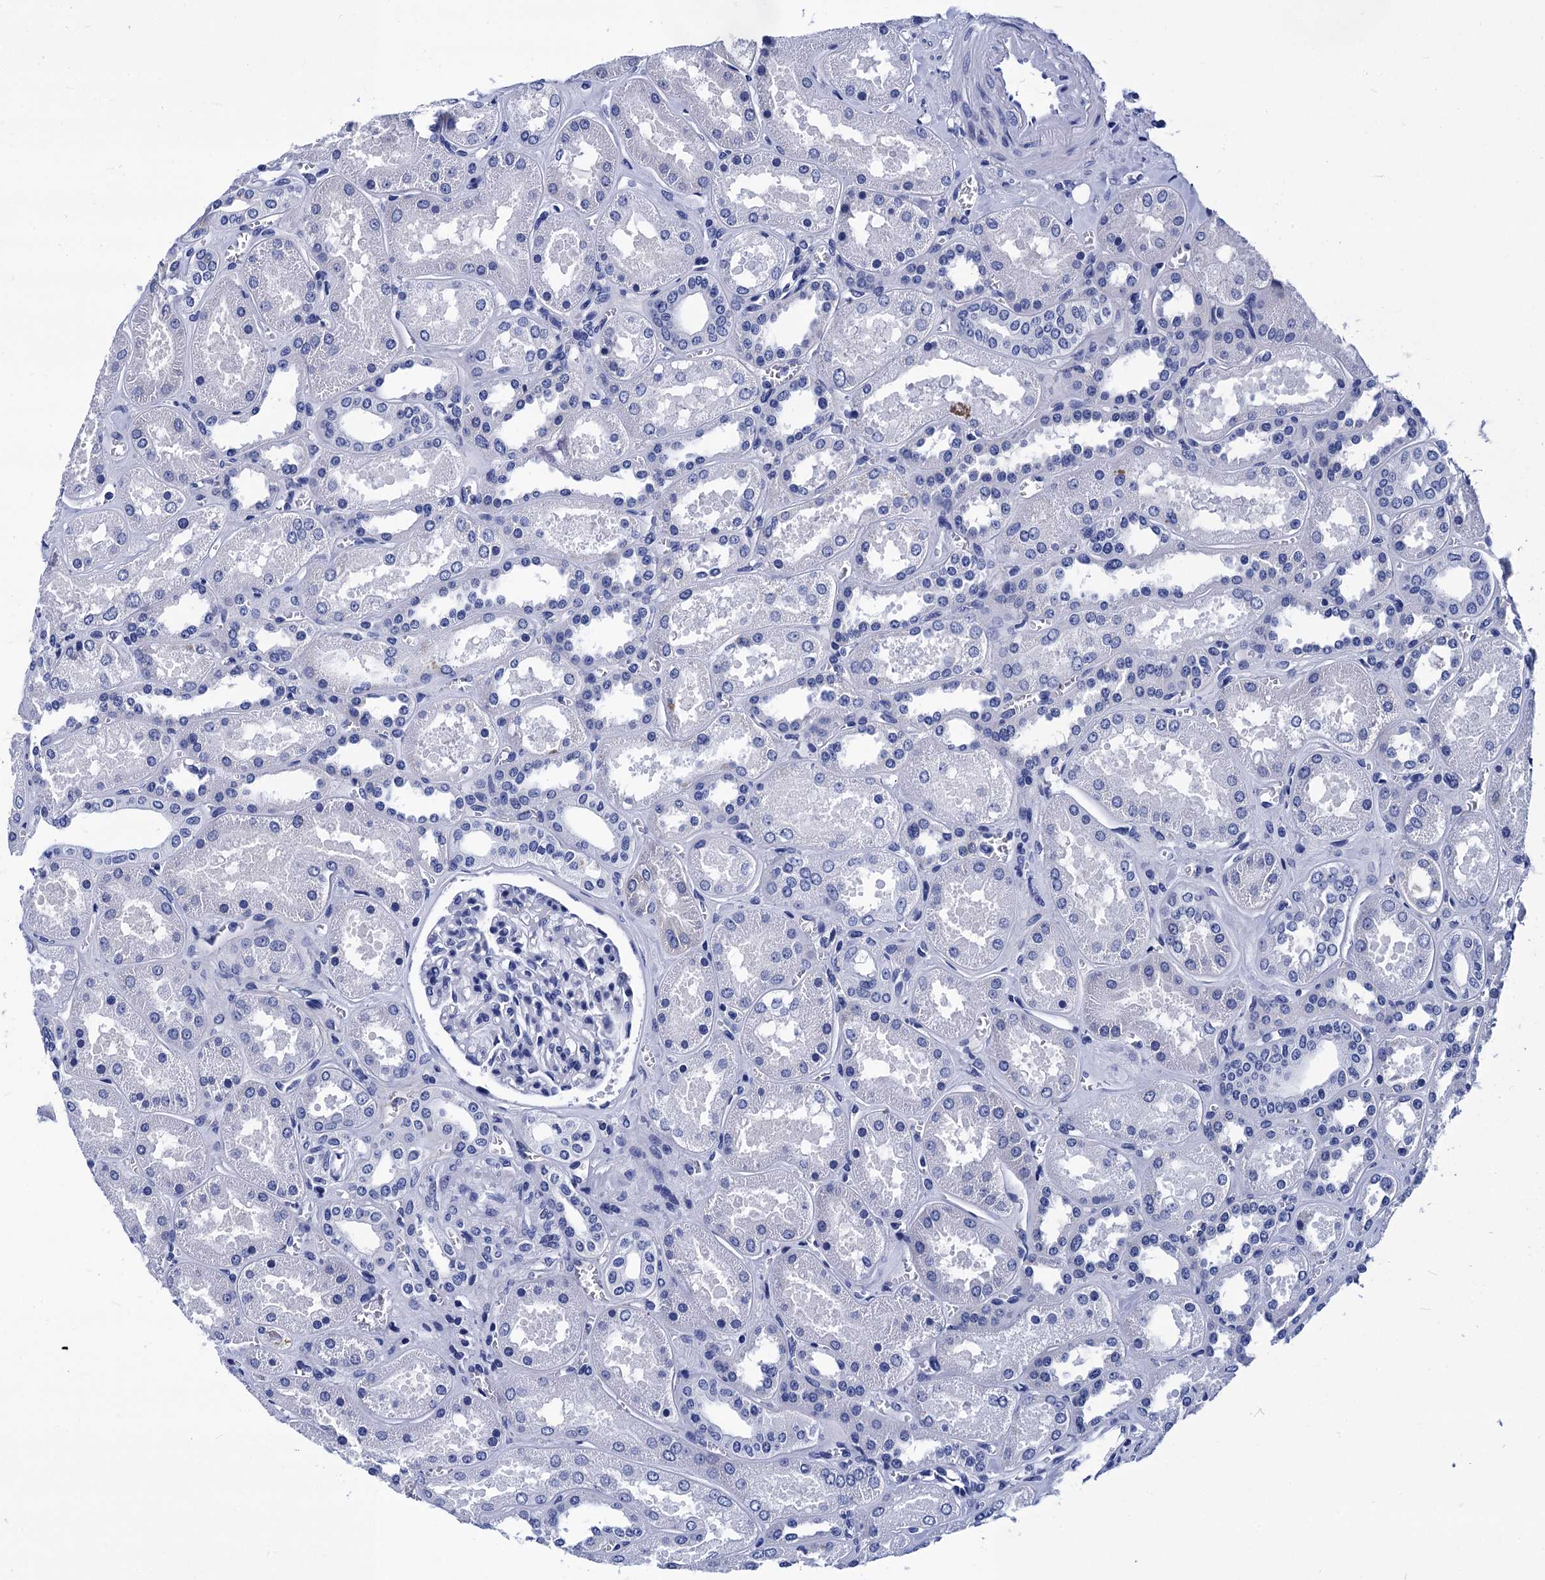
{"staining": {"intensity": "negative", "quantity": "none", "location": "none"}, "tissue": "kidney", "cell_type": "Cells in glomeruli", "image_type": "normal", "snomed": [{"axis": "morphology", "description": "Normal tissue, NOS"}, {"axis": "morphology", "description": "Adenocarcinoma, NOS"}, {"axis": "topography", "description": "Kidney"}], "caption": "A high-resolution micrograph shows immunohistochemistry (IHC) staining of benign kidney, which reveals no significant staining in cells in glomeruli.", "gene": "MYBPC3", "patient": {"sex": "female", "age": 68}}